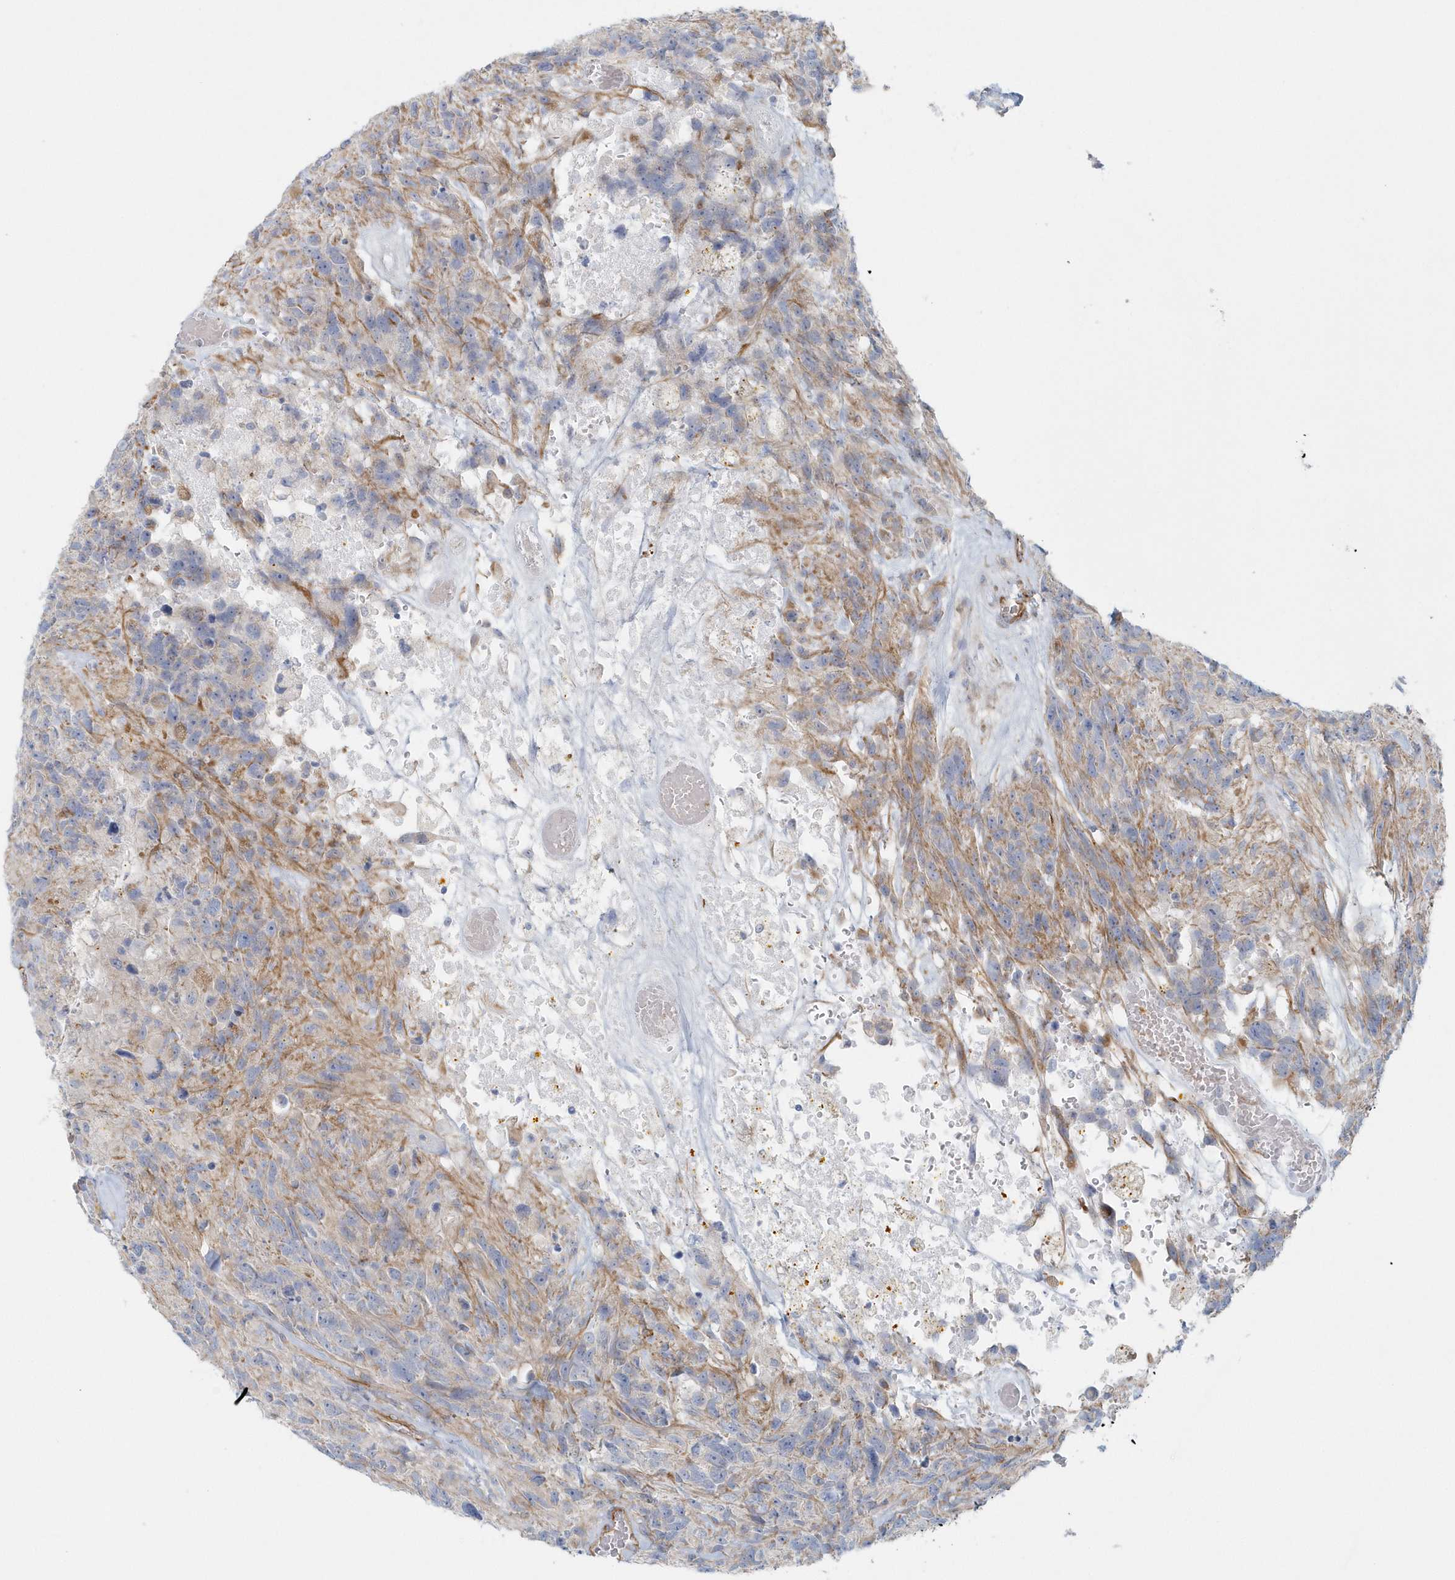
{"staining": {"intensity": "moderate", "quantity": "<25%", "location": "cytoplasmic/membranous"}, "tissue": "glioma", "cell_type": "Tumor cells", "image_type": "cancer", "snomed": [{"axis": "morphology", "description": "Glioma, malignant, High grade"}, {"axis": "topography", "description": "Brain"}], "caption": "Human malignant glioma (high-grade) stained for a protein (brown) reveals moderate cytoplasmic/membranous positive staining in about <25% of tumor cells.", "gene": "GPR152", "patient": {"sex": "male", "age": 69}}